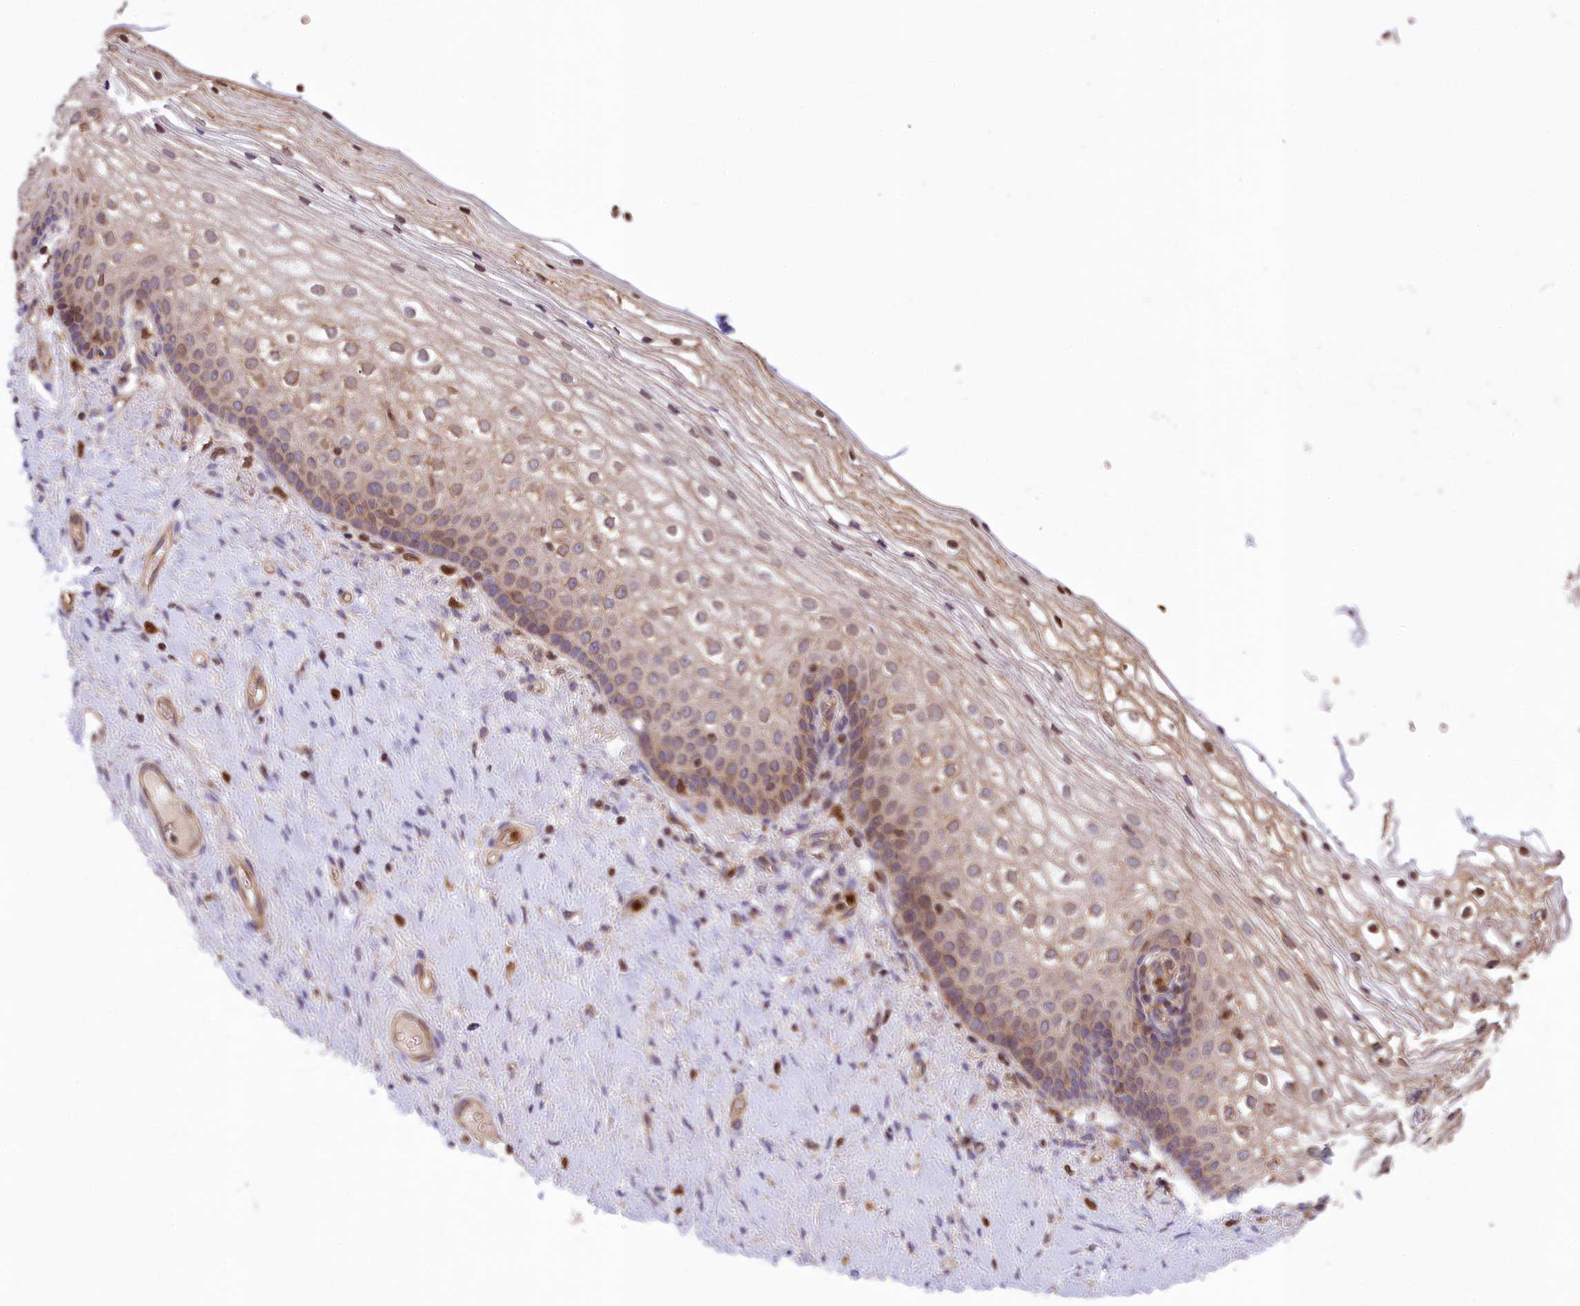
{"staining": {"intensity": "moderate", "quantity": "25%-75%", "location": "cytoplasmic/membranous"}, "tissue": "vagina", "cell_type": "Squamous epithelial cells", "image_type": "normal", "snomed": [{"axis": "morphology", "description": "Normal tissue, NOS"}, {"axis": "topography", "description": "Vagina"}], "caption": "High-power microscopy captured an IHC histopathology image of normal vagina, revealing moderate cytoplasmic/membranous expression in approximately 25%-75% of squamous epithelial cells. Using DAB (3,3'-diaminobenzidine) (brown) and hematoxylin (blue) stains, captured at high magnification using brightfield microscopy.", "gene": "PKHD1L1", "patient": {"sex": "female", "age": 60}}